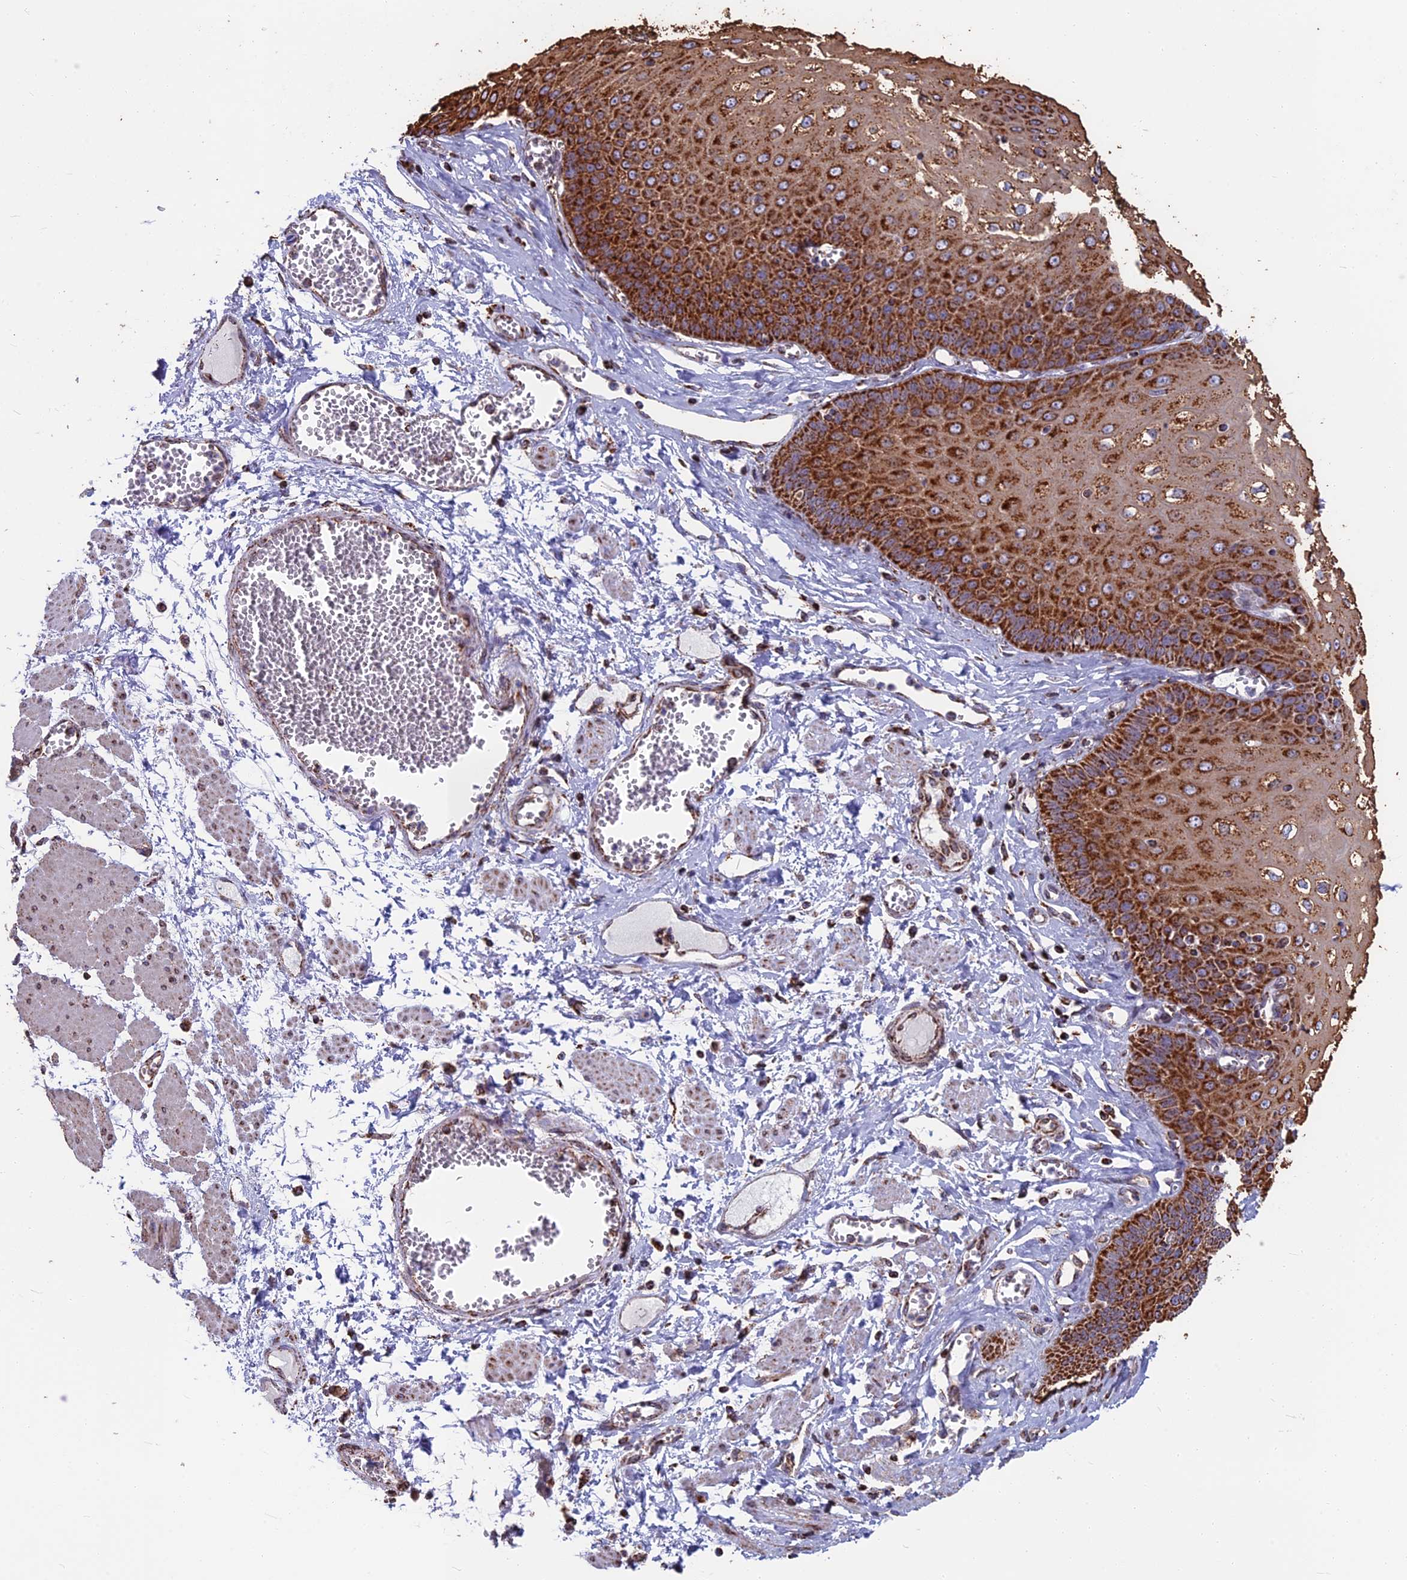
{"staining": {"intensity": "strong", "quantity": ">75%", "location": "cytoplasmic/membranous"}, "tissue": "esophagus", "cell_type": "Squamous epithelial cells", "image_type": "normal", "snomed": [{"axis": "morphology", "description": "Normal tissue, NOS"}, {"axis": "topography", "description": "Esophagus"}], "caption": "Immunohistochemistry (IHC) staining of unremarkable esophagus, which shows high levels of strong cytoplasmic/membranous expression in approximately >75% of squamous epithelial cells indicating strong cytoplasmic/membranous protein staining. The staining was performed using DAB (brown) for protein detection and nuclei were counterstained in hematoxylin (blue).", "gene": "CS", "patient": {"sex": "male", "age": 60}}